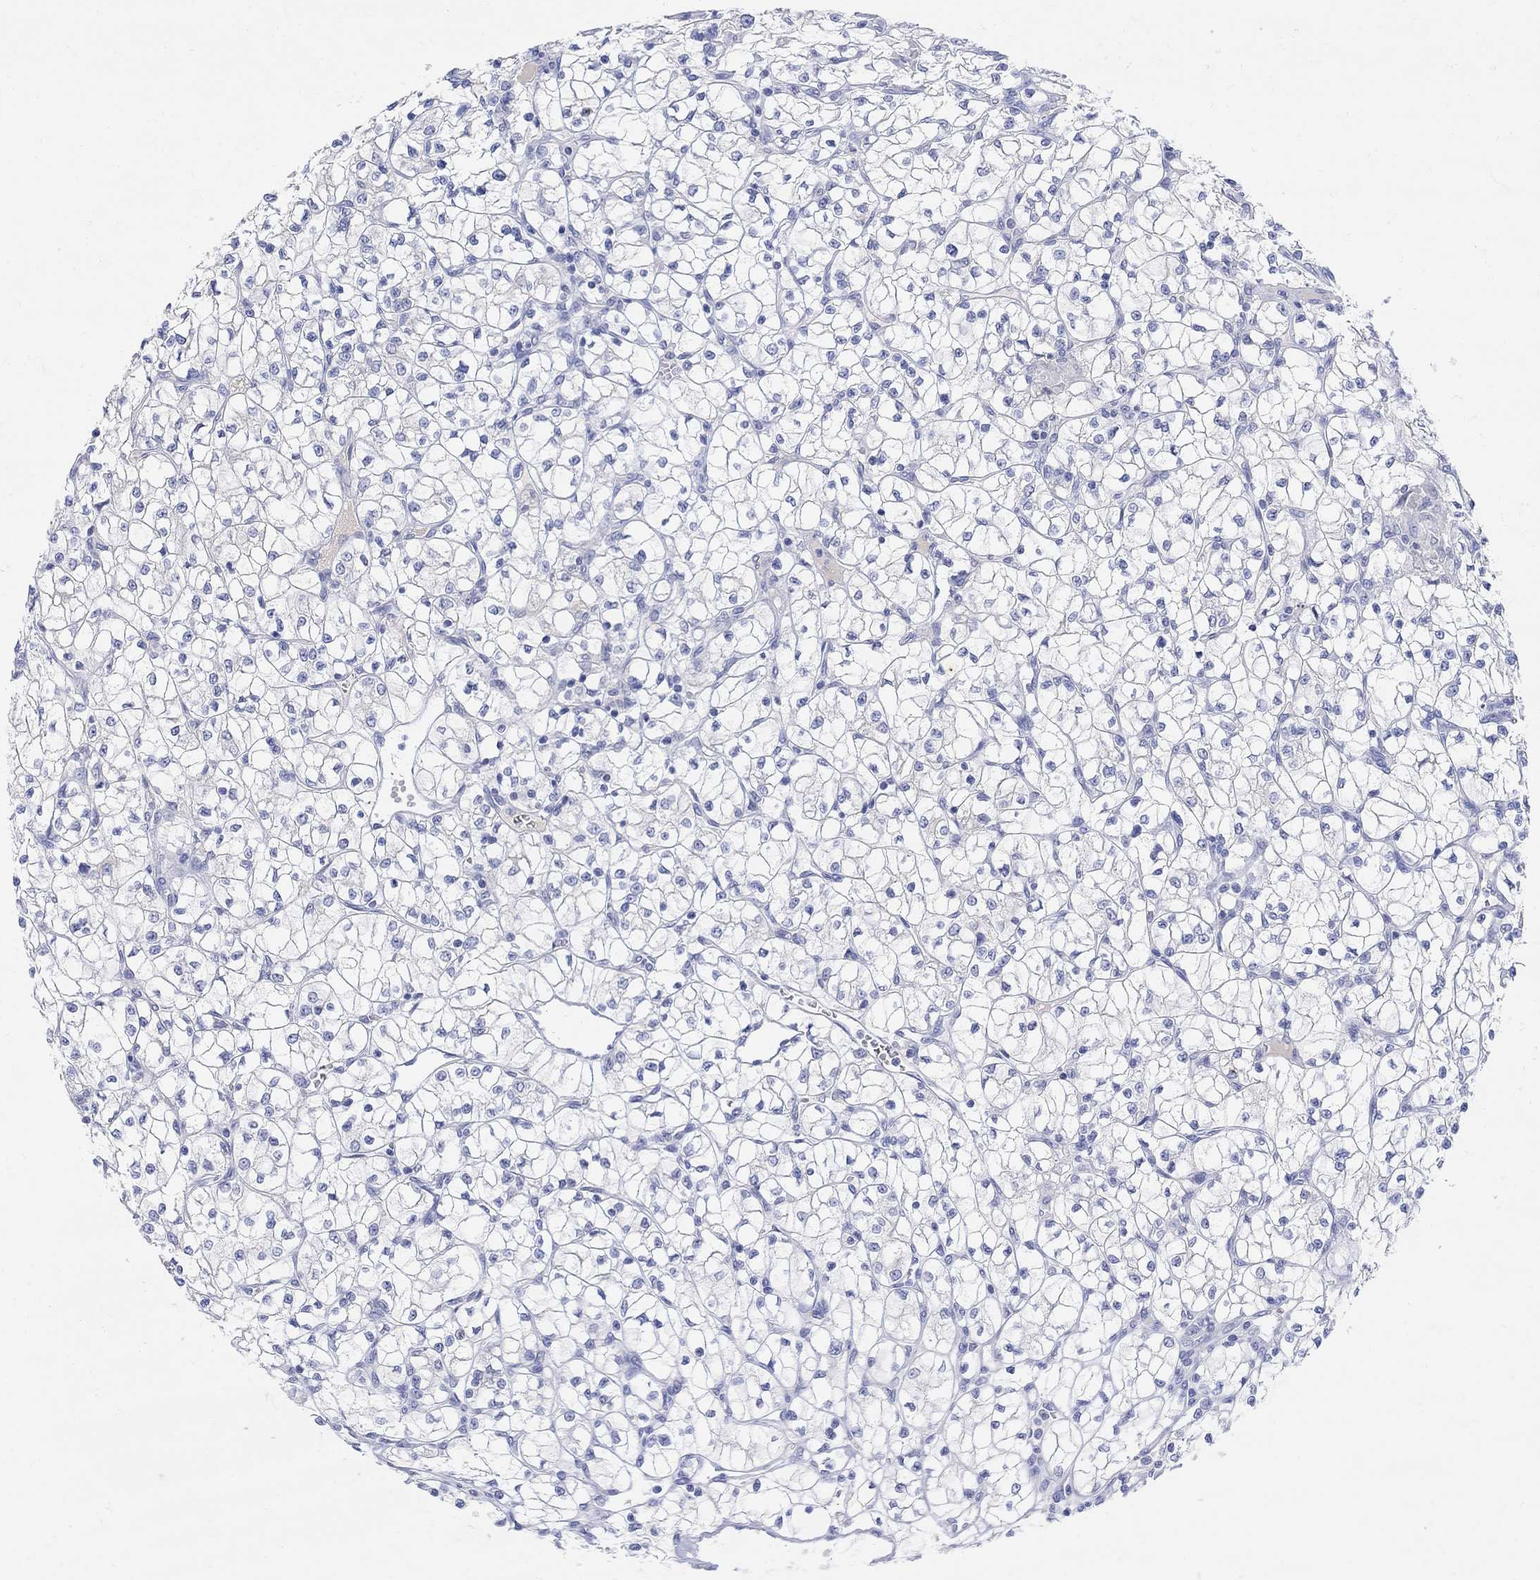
{"staining": {"intensity": "negative", "quantity": "none", "location": "none"}, "tissue": "renal cancer", "cell_type": "Tumor cells", "image_type": "cancer", "snomed": [{"axis": "morphology", "description": "Adenocarcinoma, NOS"}, {"axis": "topography", "description": "Kidney"}], "caption": "This is an IHC photomicrograph of human adenocarcinoma (renal). There is no positivity in tumor cells.", "gene": "TYR", "patient": {"sex": "female", "age": 64}}